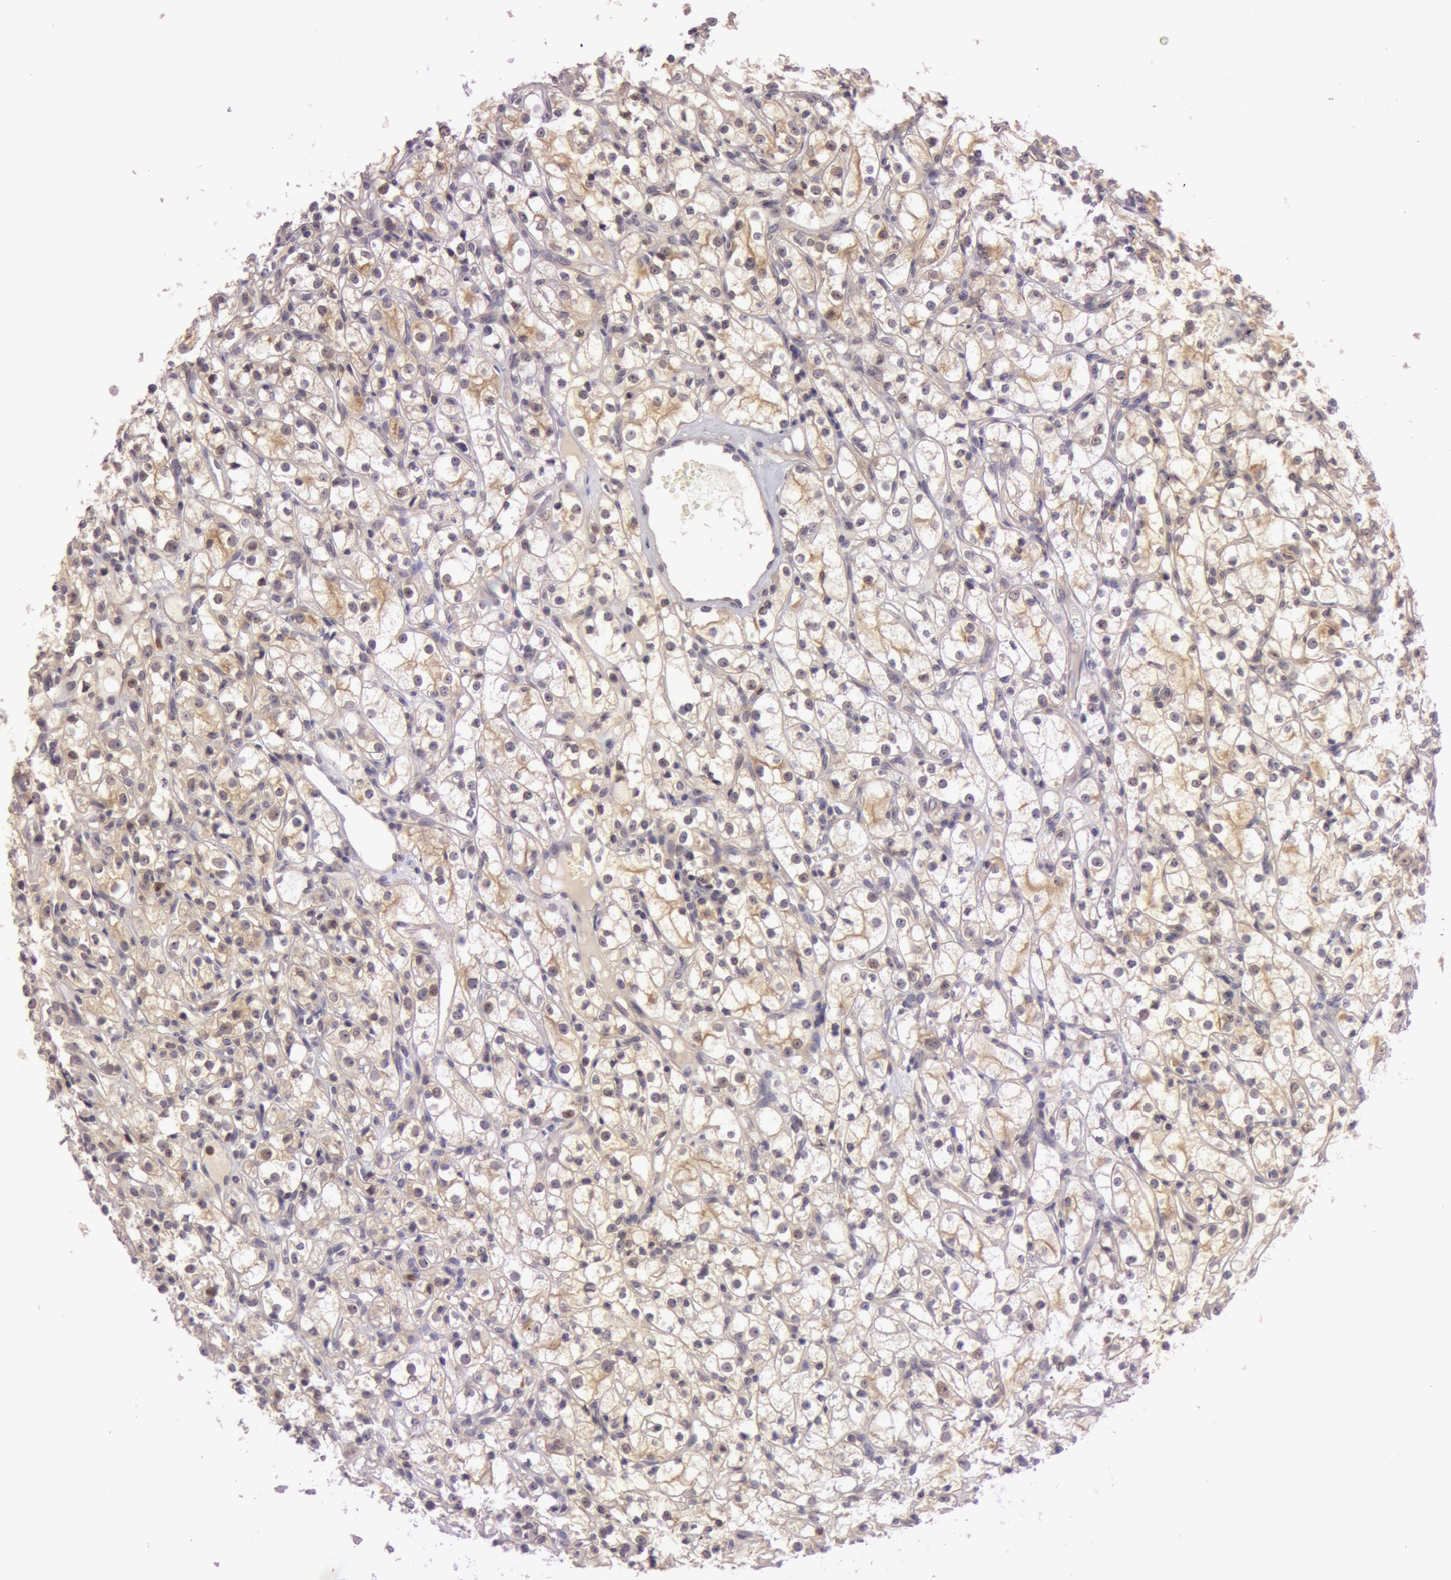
{"staining": {"intensity": "weak", "quantity": ">75%", "location": "cytoplasmic/membranous"}, "tissue": "renal cancer", "cell_type": "Tumor cells", "image_type": "cancer", "snomed": [{"axis": "morphology", "description": "Adenocarcinoma, NOS"}, {"axis": "topography", "description": "Kidney"}], "caption": "A high-resolution micrograph shows IHC staining of renal cancer (adenocarcinoma), which shows weak cytoplasmic/membranous positivity in approximately >75% of tumor cells.", "gene": "ATG2B", "patient": {"sex": "male", "age": 61}}